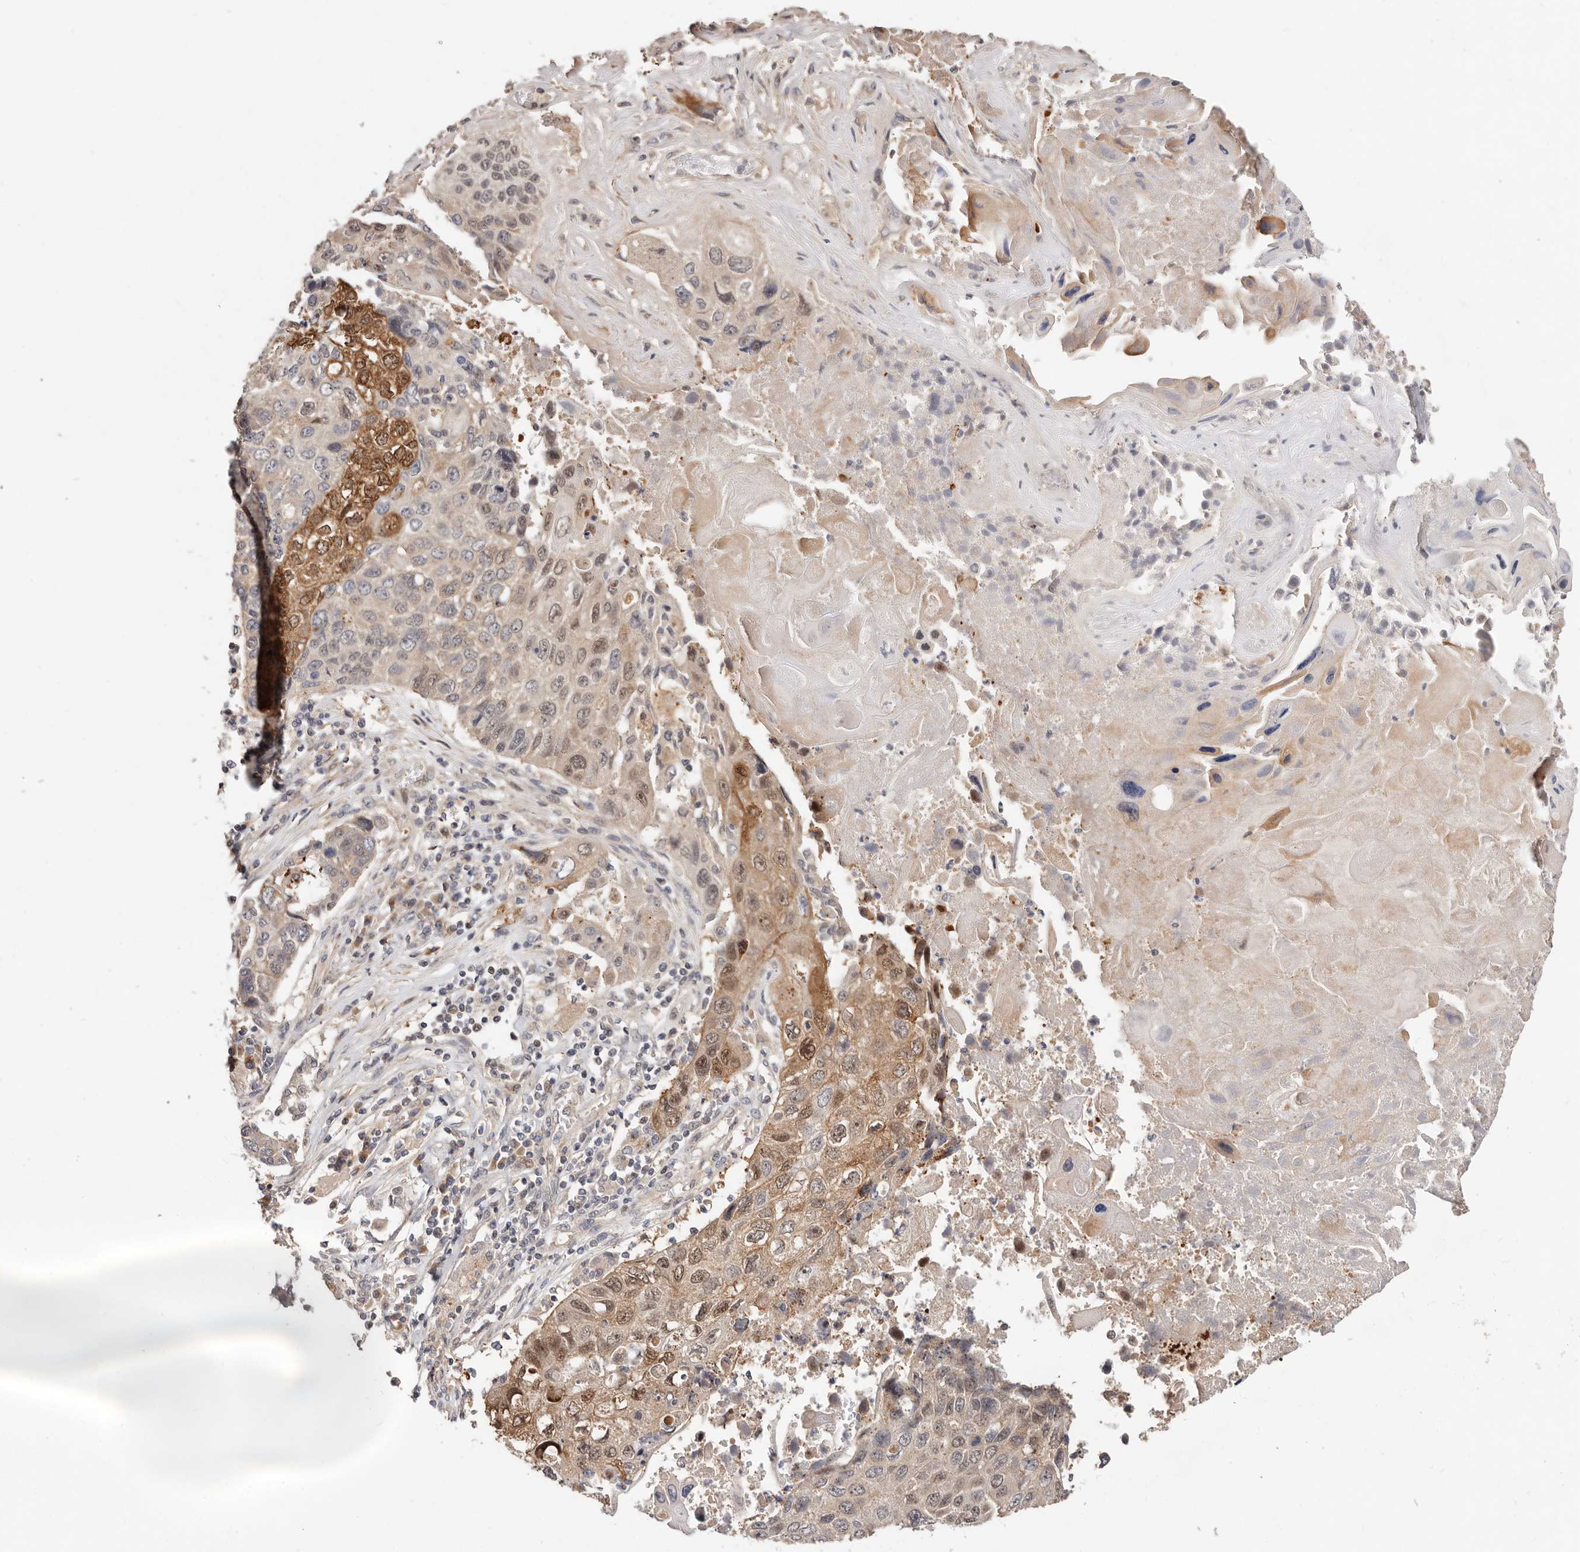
{"staining": {"intensity": "weak", "quantity": "25%-75%", "location": "cytoplasmic/membranous,nuclear"}, "tissue": "lung cancer", "cell_type": "Tumor cells", "image_type": "cancer", "snomed": [{"axis": "morphology", "description": "Squamous cell carcinoma, NOS"}, {"axis": "topography", "description": "Lung"}], "caption": "Weak cytoplasmic/membranous and nuclear staining is present in about 25%-75% of tumor cells in squamous cell carcinoma (lung).", "gene": "USP33", "patient": {"sex": "male", "age": 61}}